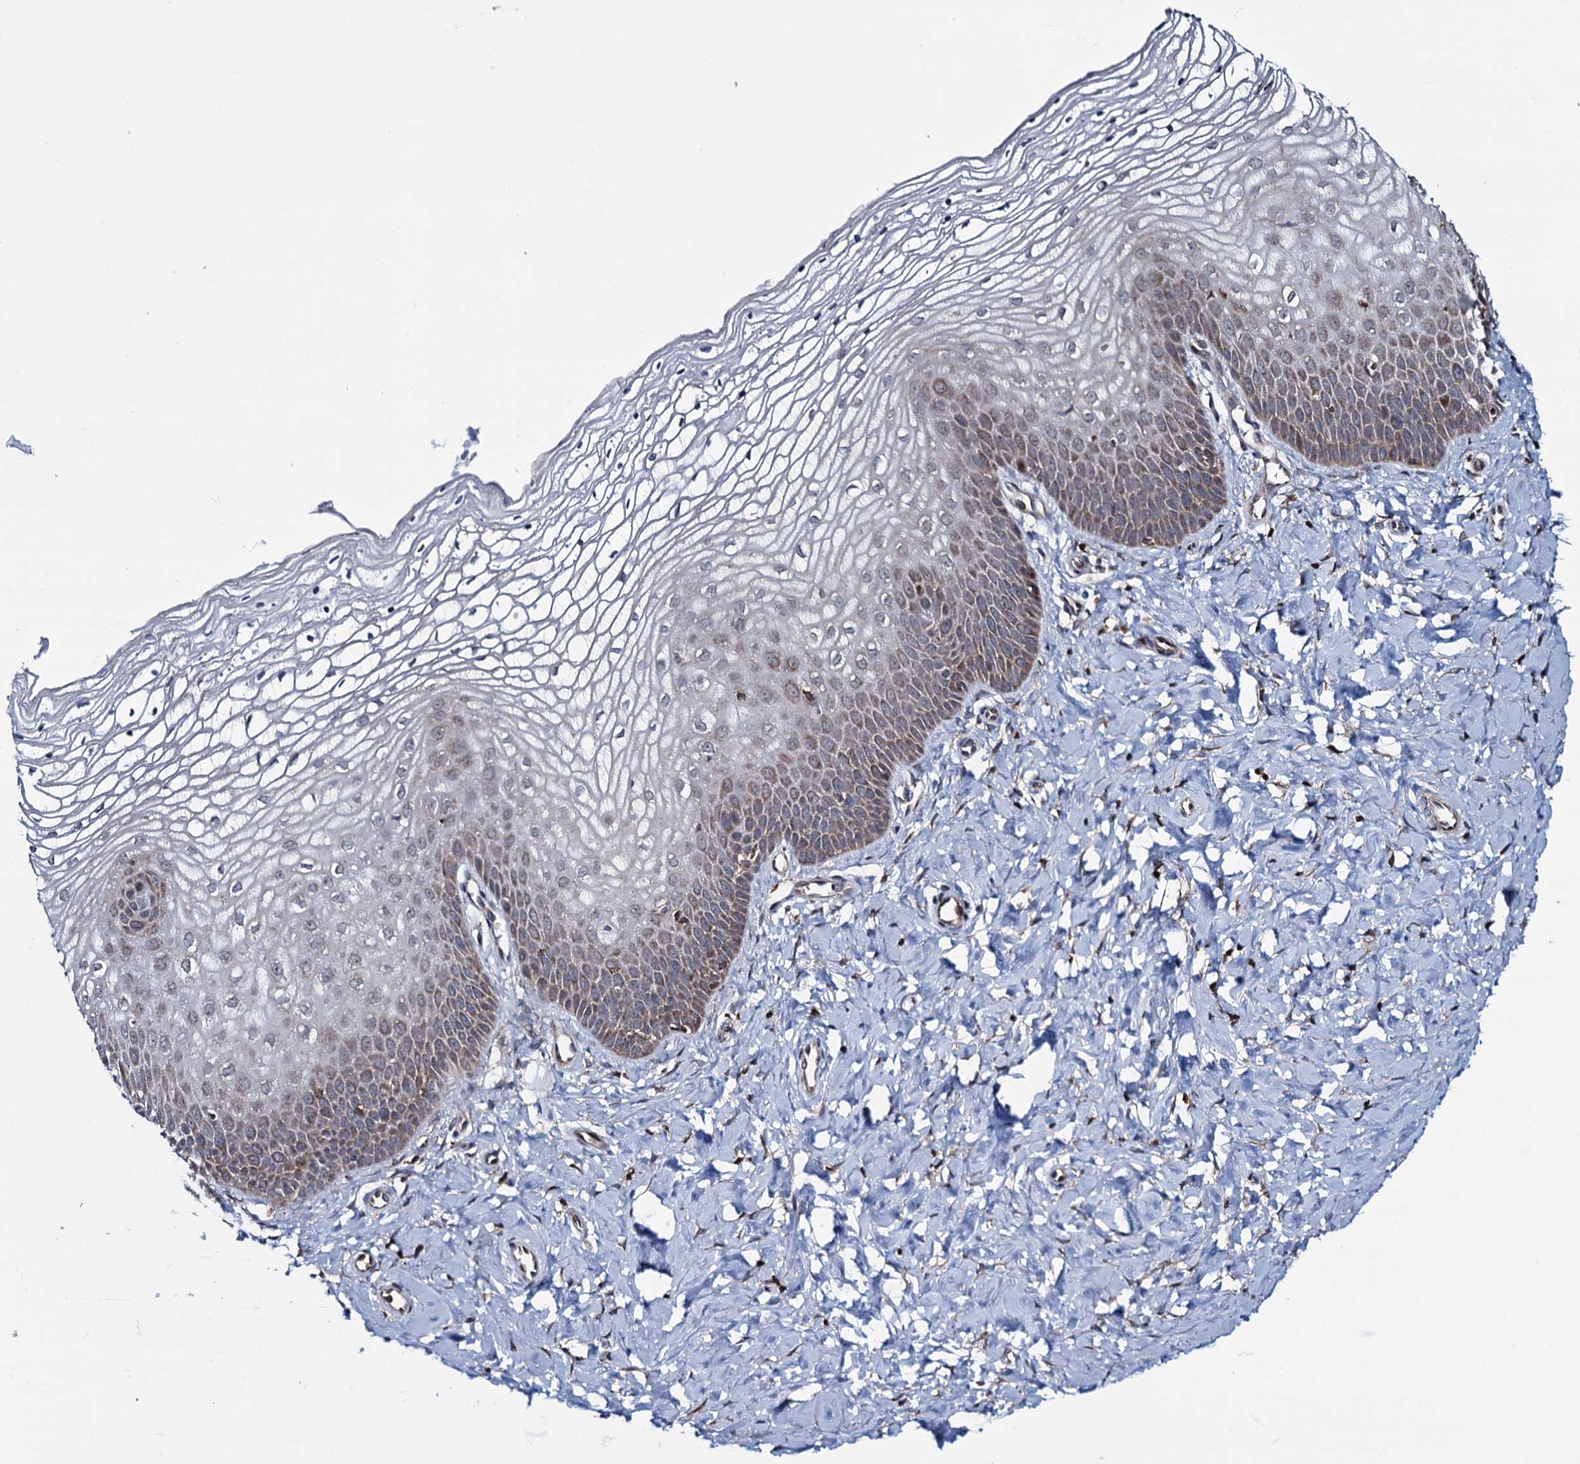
{"staining": {"intensity": "moderate", "quantity": "25%-75%", "location": "cytoplasmic/membranous"}, "tissue": "vagina", "cell_type": "Squamous epithelial cells", "image_type": "normal", "snomed": [{"axis": "morphology", "description": "Normal tissue, NOS"}, {"axis": "topography", "description": "Vagina"}], "caption": "Protein expression analysis of normal vagina demonstrates moderate cytoplasmic/membranous expression in about 25%-75% of squamous epithelial cells.", "gene": "CCDC102A", "patient": {"sex": "female", "age": 68}}